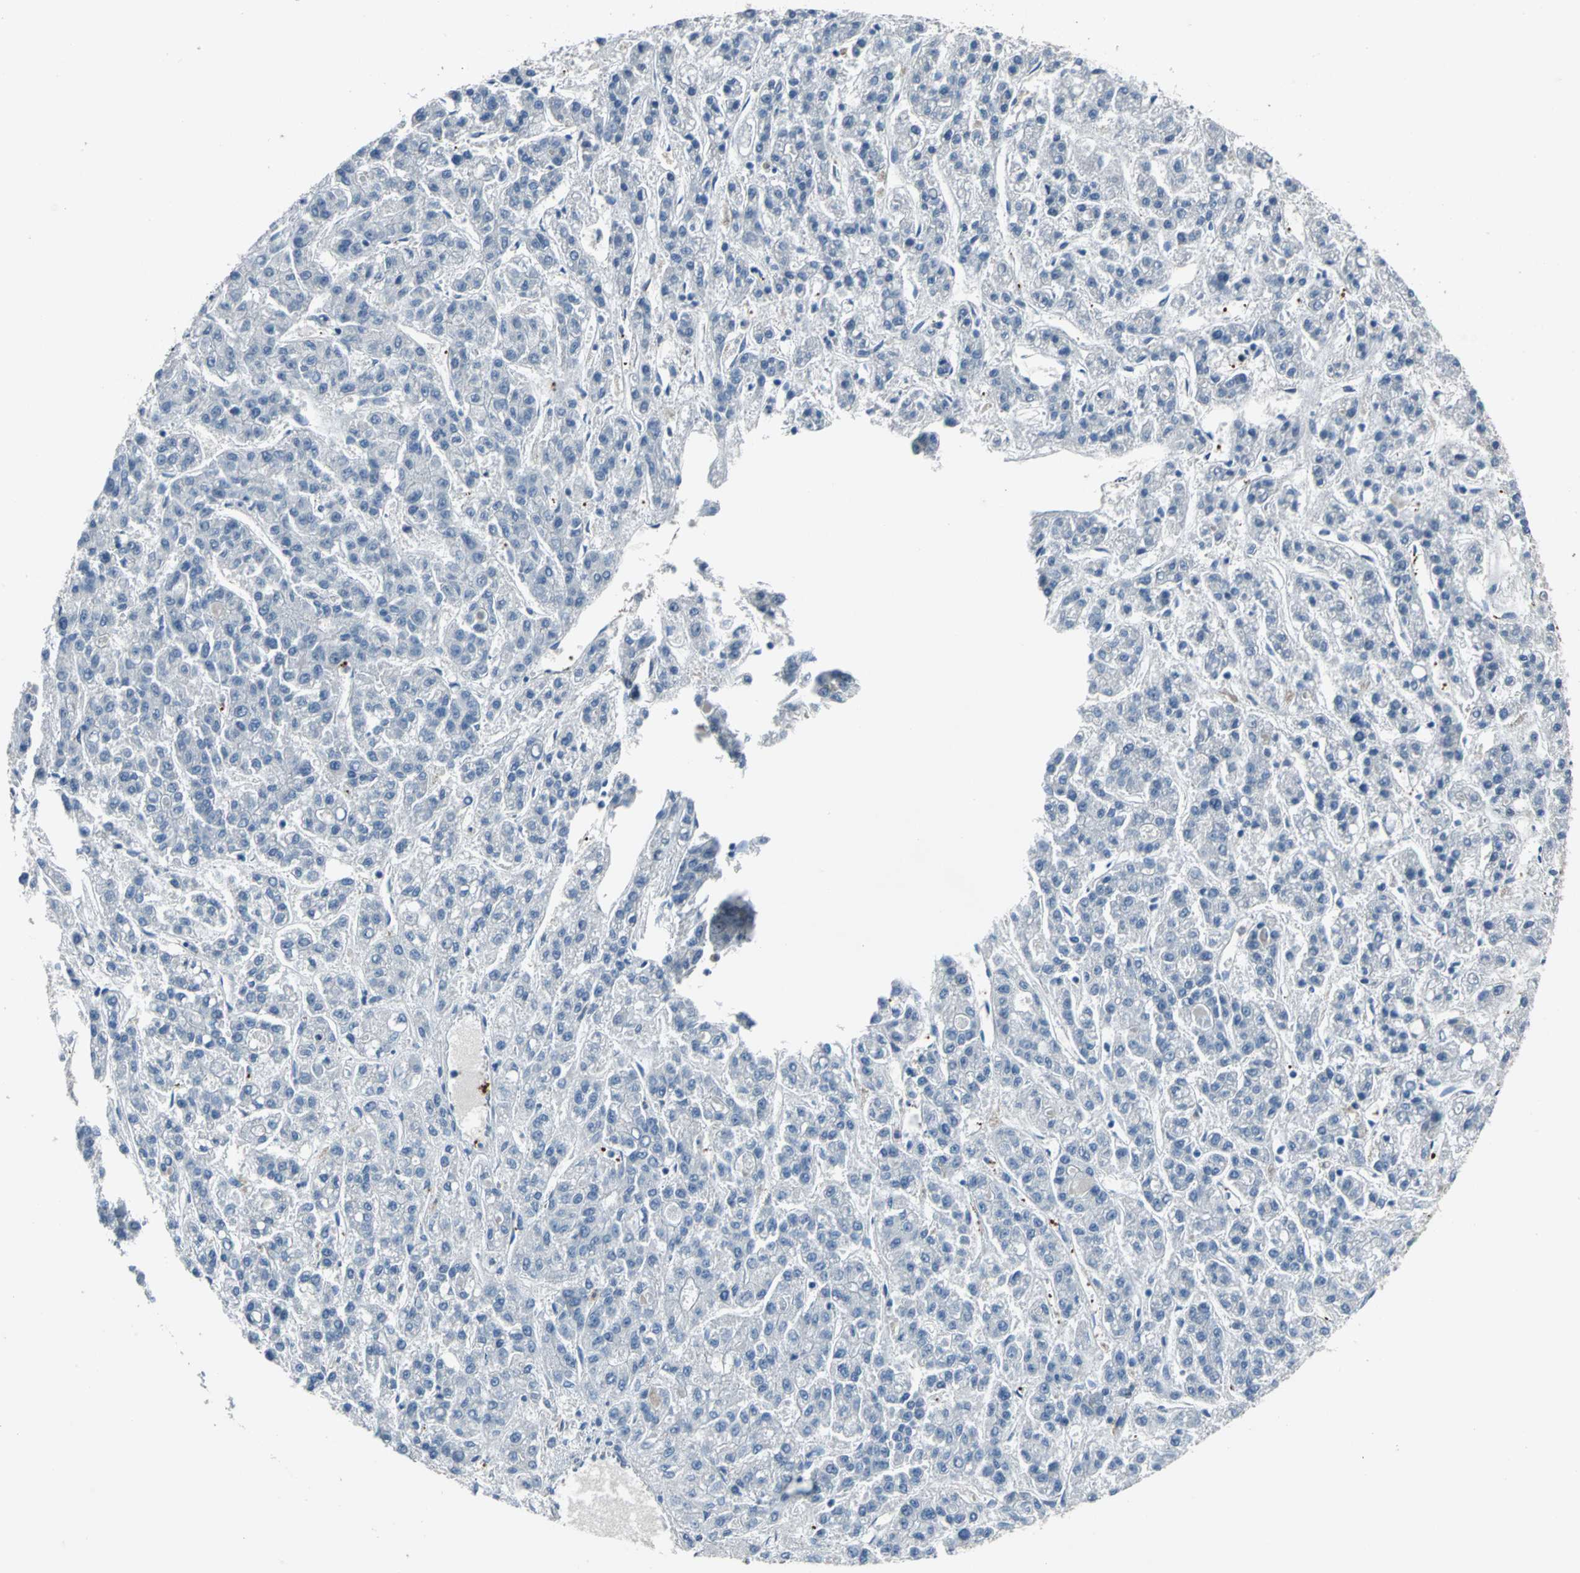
{"staining": {"intensity": "negative", "quantity": "none", "location": "none"}, "tissue": "liver cancer", "cell_type": "Tumor cells", "image_type": "cancer", "snomed": [{"axis": "morphology", "description": "Carcinoma, Hepatocellular, NOS"}, {"axis": "topography", "description": "Liver"}], "caption": "Immunohistochemistry (IHC) photomicrograph of human liver hepatocellular carcinoma stained for a protein (brown), which reveals no expression in tumor cells.", "gene": "SELP", "patient": {"sex": "male", "age": 70}}